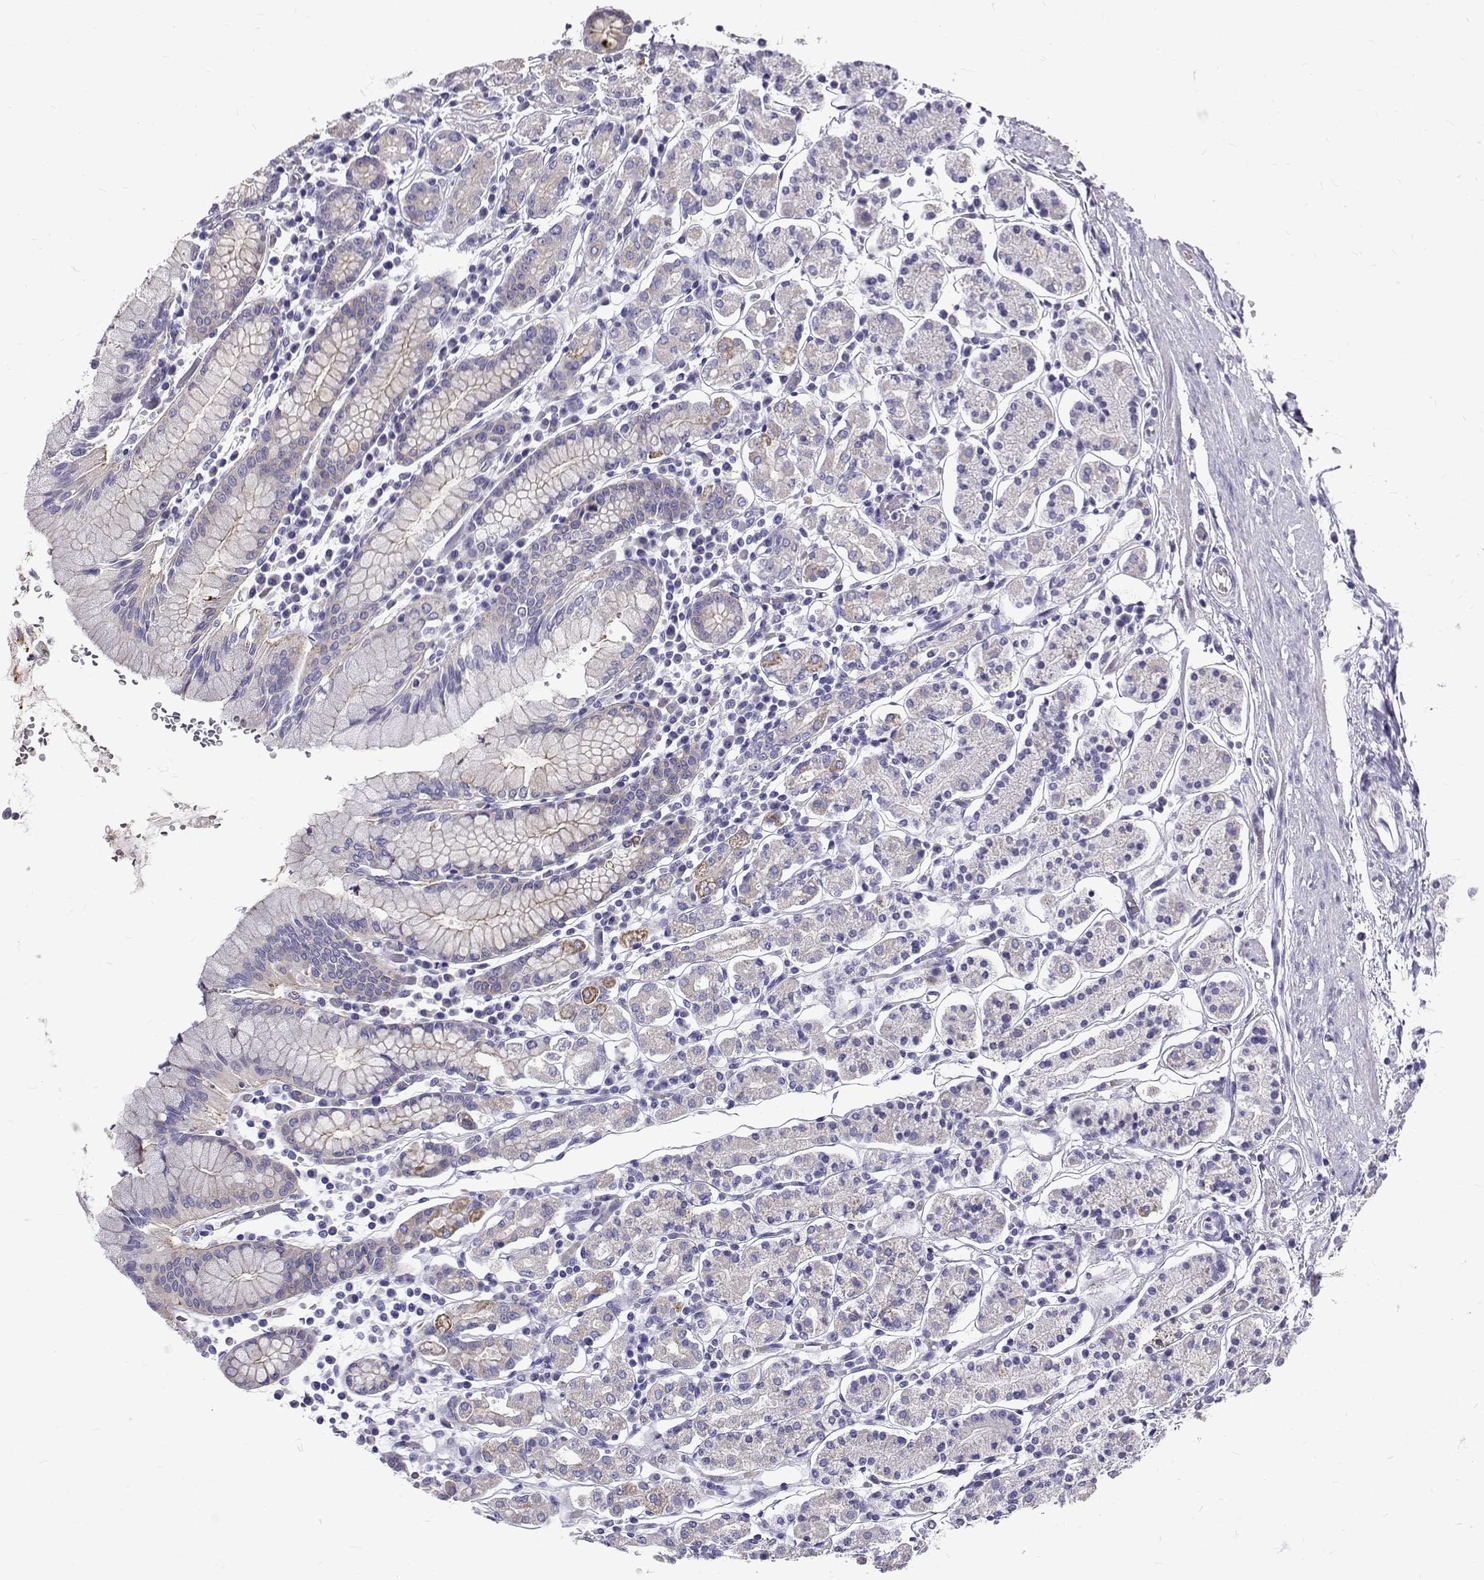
{"staining": {"intensity": "strong", "quantity": "<25%", "location": "cytoplasmic/membranous"}, "tissue": "stomach", "cell_type": "Glandular cells", "image_type": "normal", "snomed": [{"axis": "morphology", "description": "Normal tissue, NOS"}, {"axis": "topography", "description": "Stomach, upper"}, {"axis": "topography", "description": "Stomach"}], "caption": "Immunohistochemistry micrograph of normal human stomach stained for a protein (brown), which reveals medium levels of strong cytoplasmic/membranous staining in approximately <25% of glandular cells.", "gene": "IGSF1", "patient": {"sex": "male", "age": 62}}